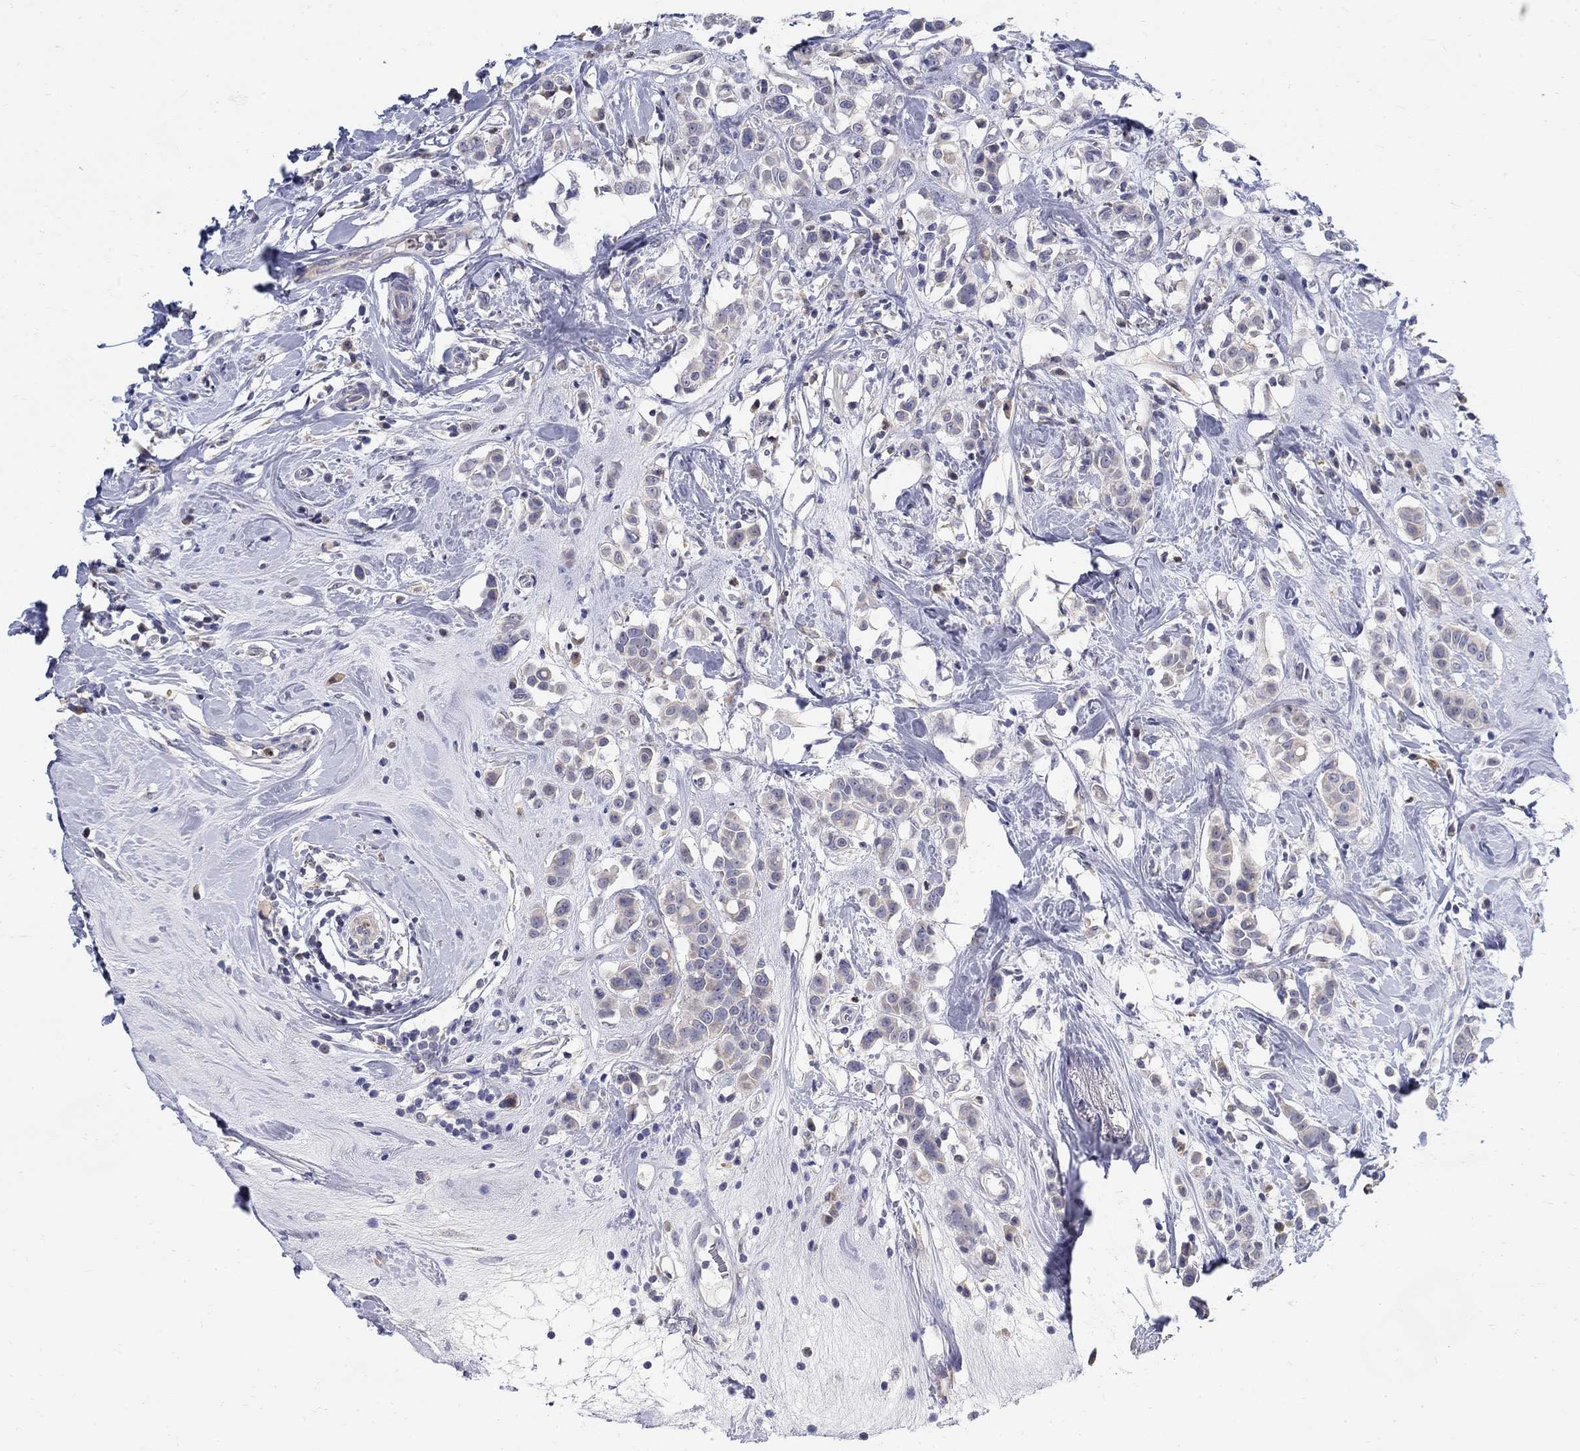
{"staining": {"intensity": "negative", "quantity": "none", "location": "none"}, "tissue": "breast cancer", "cell_type": "Tumor cells", "image_type": "cancer", "snomed": [{"axis": "morphology", "description": "Duct carcinoma"}, {"axis": "topography", "description": "Breast"}], "caption": "Immunohistochemistry (IHC) of breast cancer displays no positivity in tumor cells.", "gene": "ABCA4", "patient": {"sex": "female", "age": 27}}